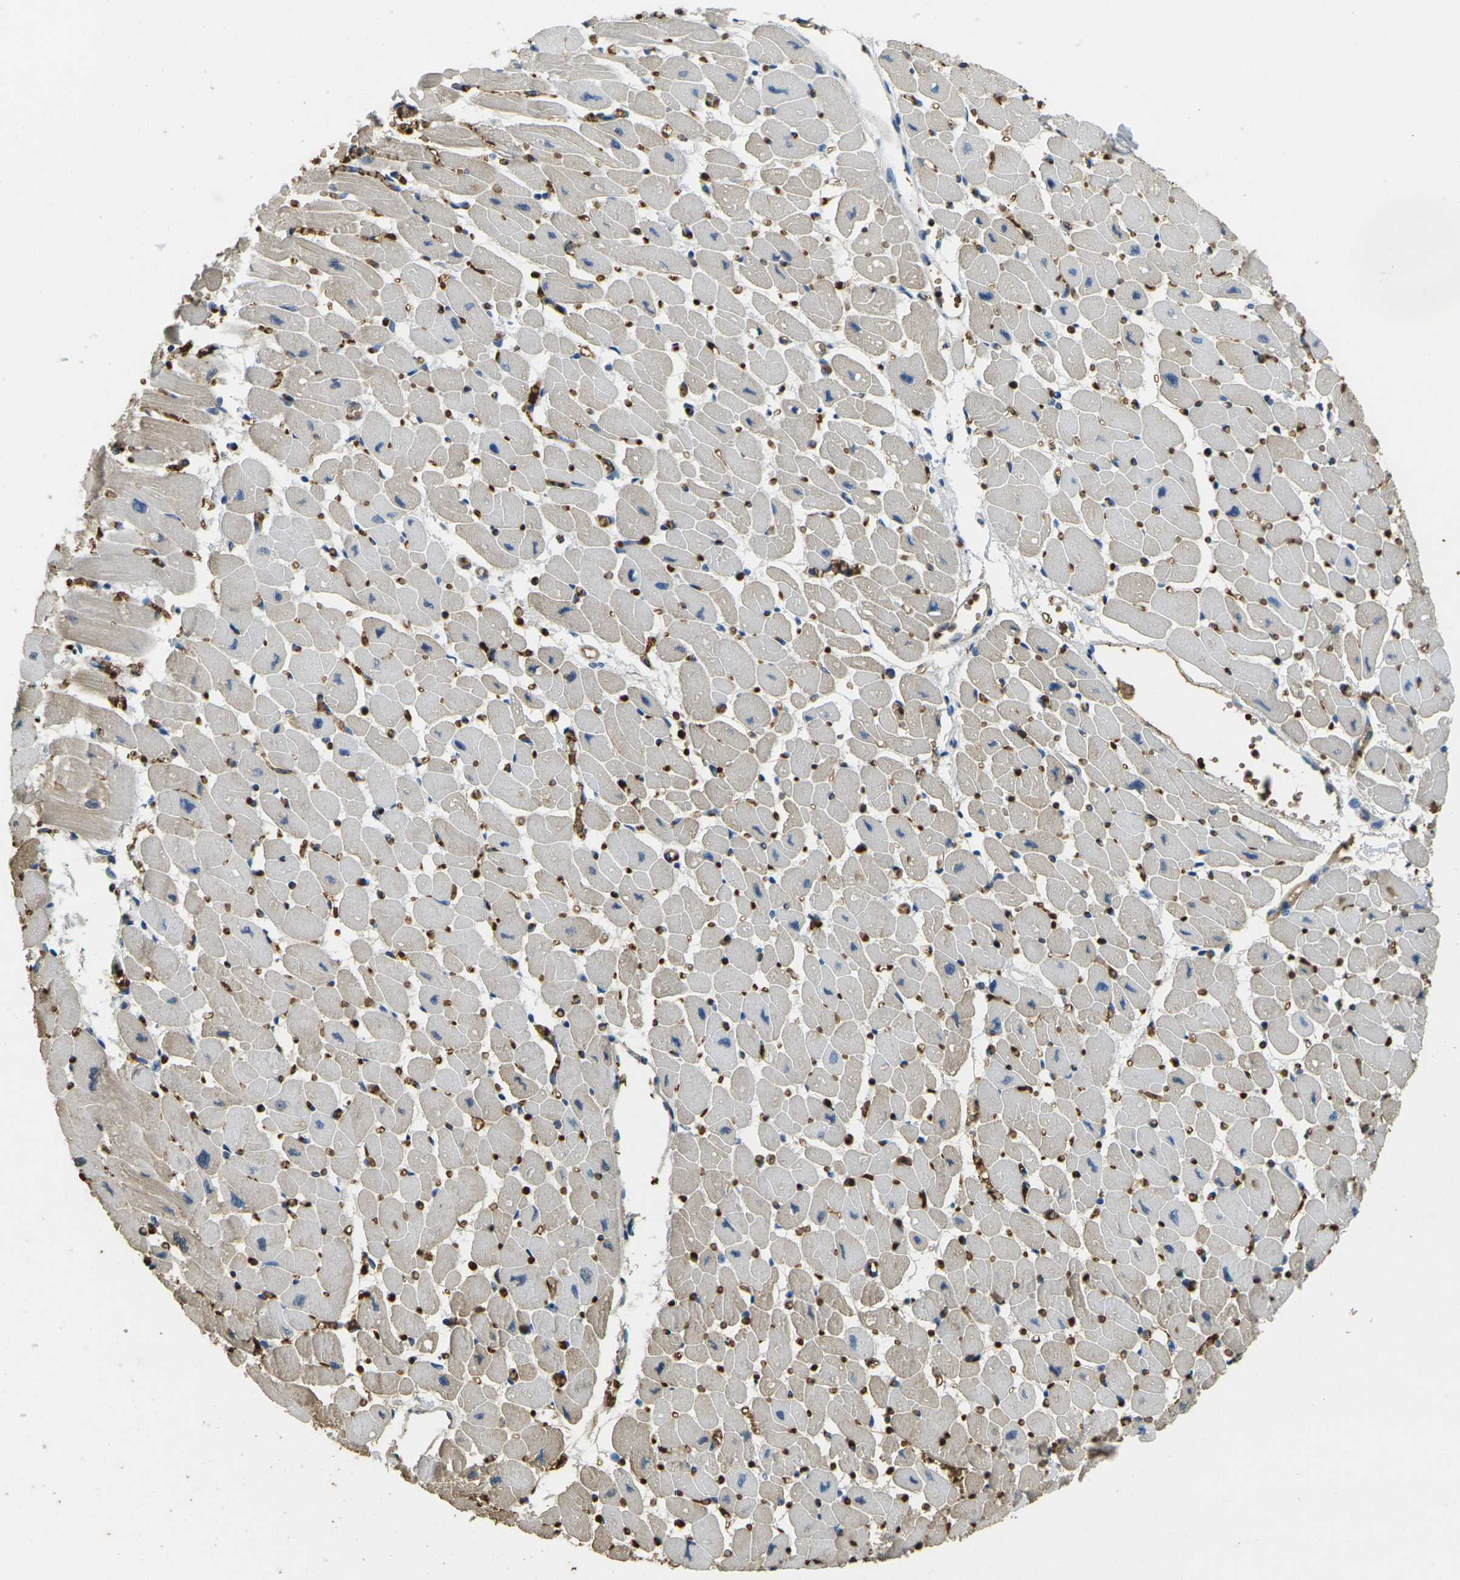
{"staining": {"intensity": "moderate", "quantity": "25%-75%", "location": "cytoplasmic/membranous"}, "tissue": "heart muscle", "cell_type": "Cardiomyocytes", "image_type": "normal", "snomed": [{"axis": "morphology", "description": "Normal tissue, NOS"}, {"axis": "topography", "description": "Heart"}], "caption": "This micrograph displays benign heart muscle stained with IHC to label a protein in brown. The cytoplasmic/membranous of cardiomyocytes show moderate positivity for the protein. Nuclei are counter-stained blue.", "gene": "HBB", "patient": {"sex": "female", "age": 54}}